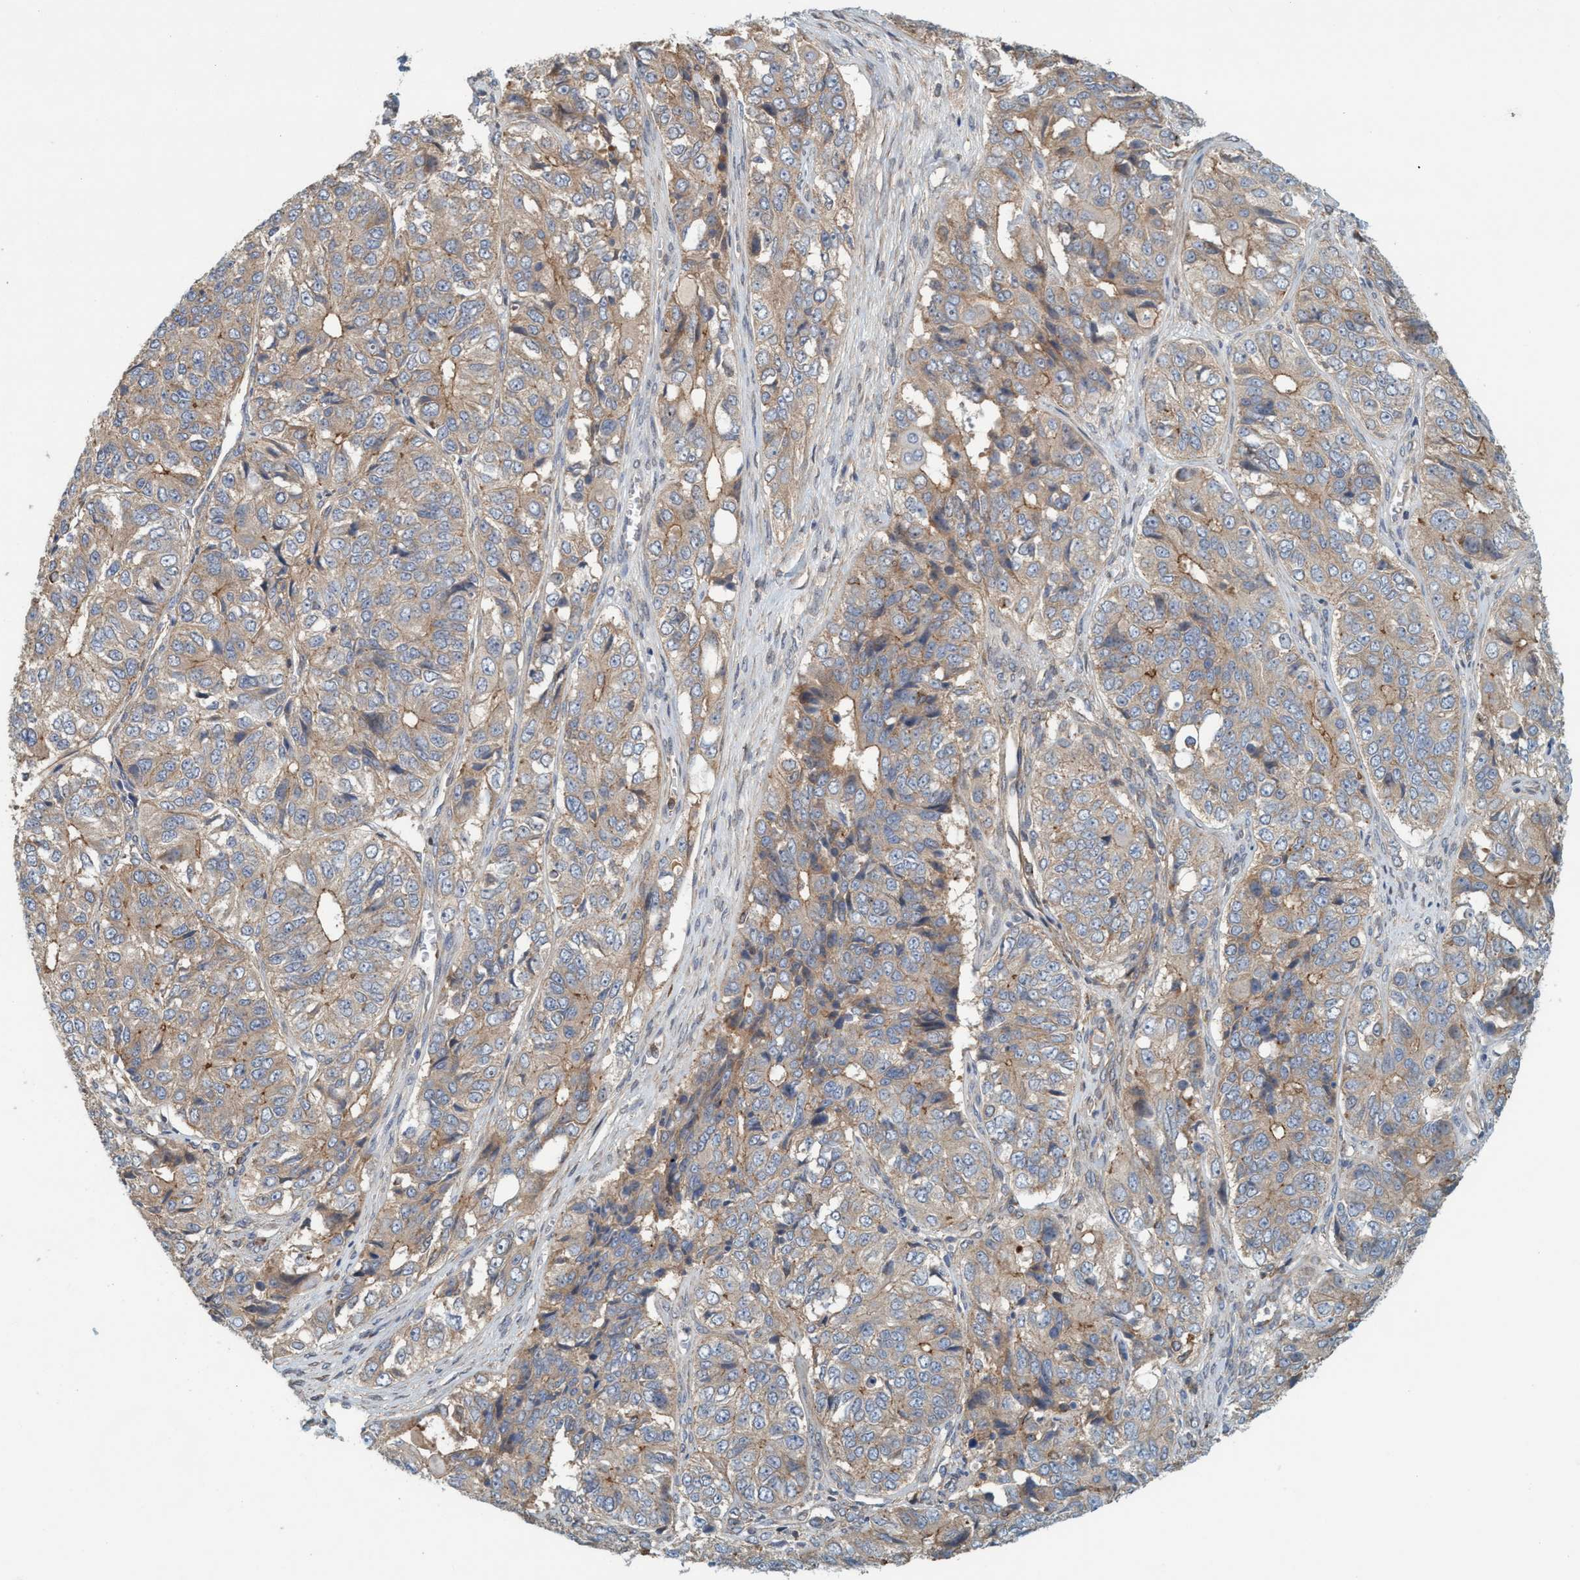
{"staining": {"intensity": "weak", "quantity": ">75%", "location": "cytoplasmic/membranous"}, "tissue": "ovarian cancer", "cell_type": "Tumor cells", "image_type": "cancer", "snomed": [{"axis": "morphology", "description": "Carcinoma, endometroid"}, {"axis": "topography", "description": "Ovary"}], "caption": "Endometroid carcinoma (ovarian) stained with immunohistochemistry (IHC) displays weak cytoplasmic/membranous expression in about >75% of tumor cells.", "gene": "SPECC1", "patient": {"sex": "female", "age": 51}}